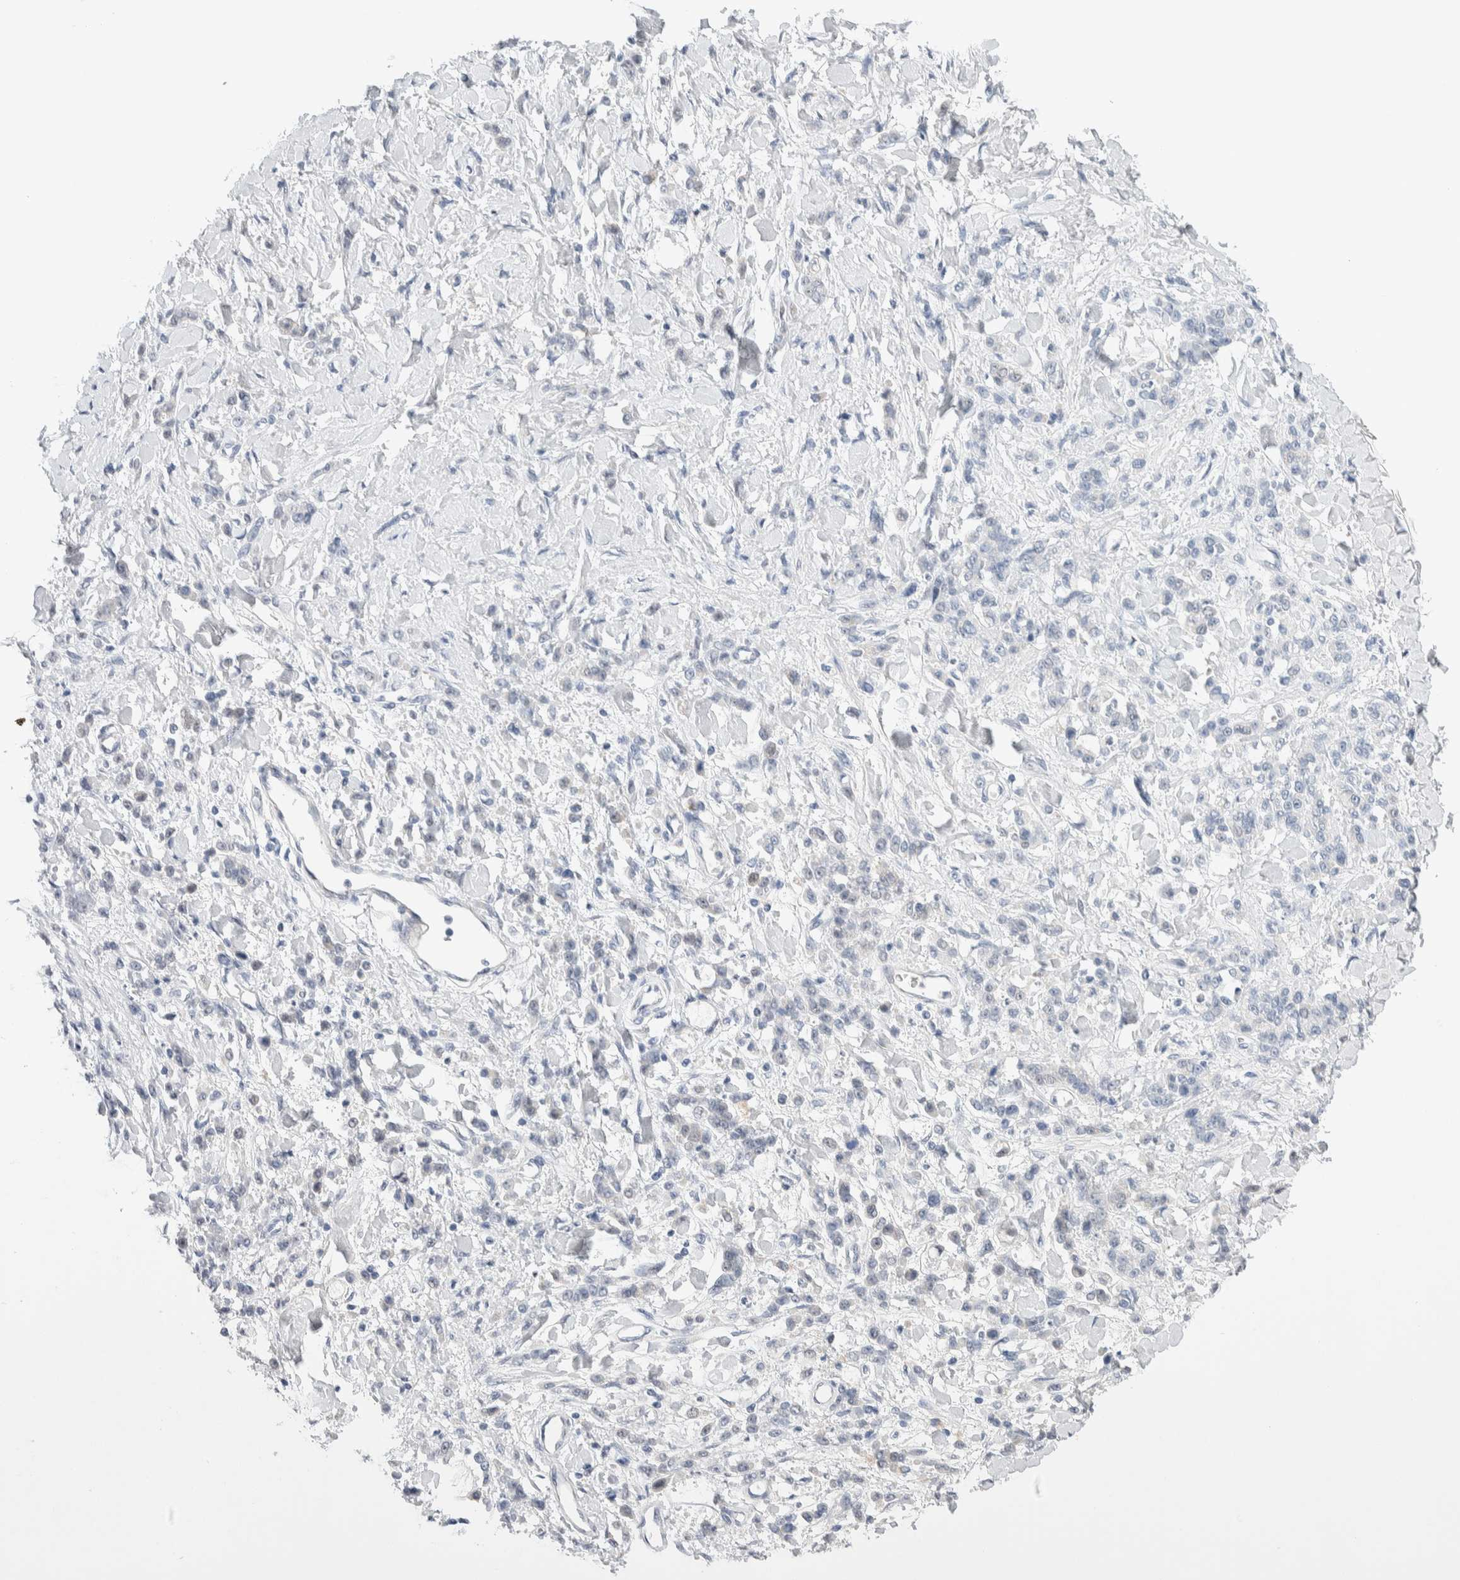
{"staining": {"intensity": "negative", "quantity": "none", "location": "none"}, "tissue": "stomach cancer", "cell_type": "Tumor cells", "image_type": "cancer", "snomed": [{"axis": "morphology", "description": "Normal tissue, NOS"}, {"axis": "morphology", "description": "Adenocarcinoma, NOS"}, {"axis": "topography", "description": "Stomach"}], "caption": "Immunohistochemistry photomicrograph of neoplastic tissue: human stomach adenocarcinoma stained with DAB (3,3'-diaminobenzidine) demonstrates no significant protein positivity in tumor cells.", "gene": "DNAJB6", "patient": {"sex": "male", "age": 82}}